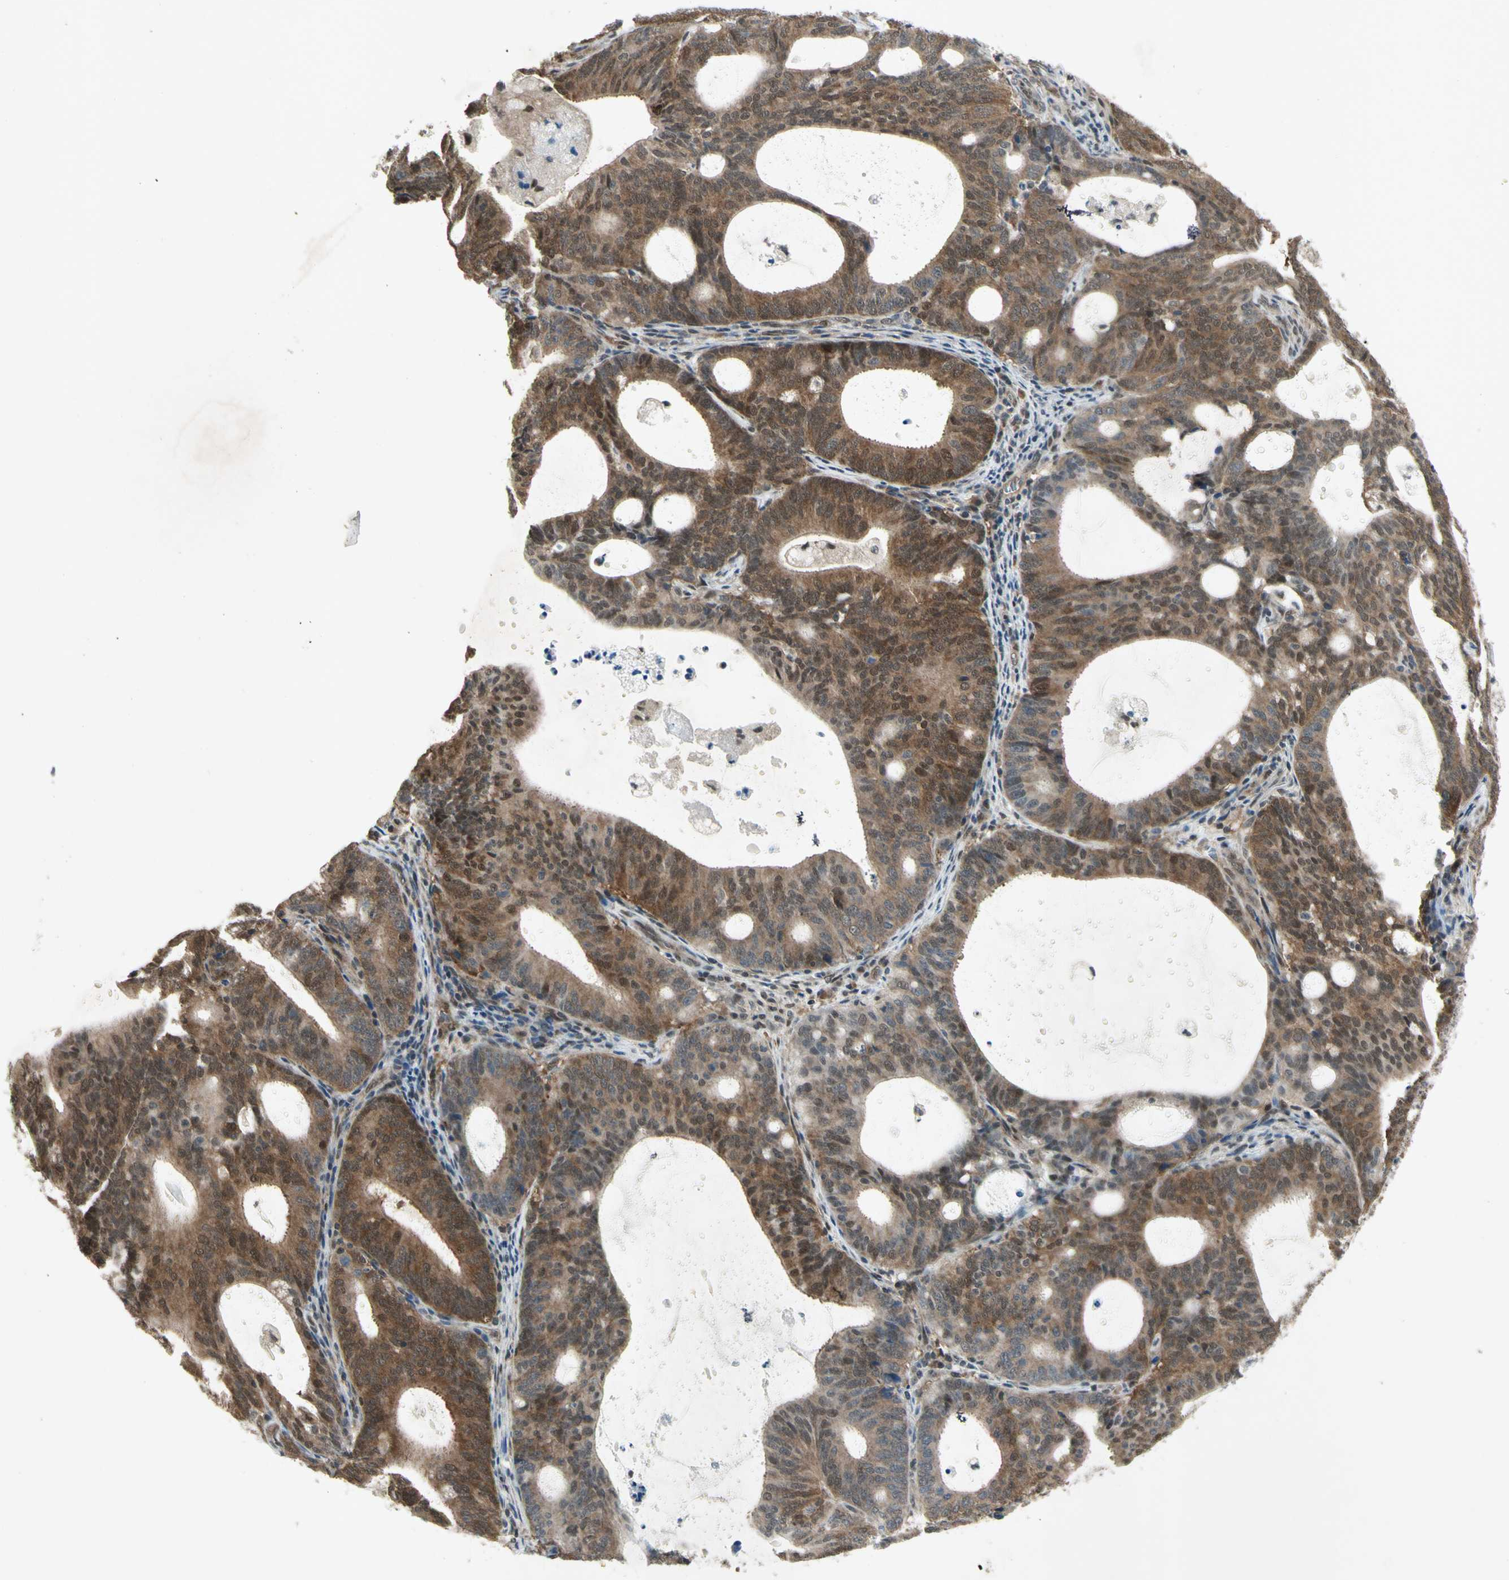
{"staining": {"intensity": "moderate", "quantity": ">75%", "location": "cytoplasmic/membranous,nuclear"}, "tissue": "endometrial cancer", "cell_type": "Tumor cells", "image_type": "cancer", "snomed": [{"axis": "morphology", "description": "Adenocarcinoma, NOS"}, {"axis": "topography", "description": "Uterus"}], "caption": "Immunohistochemistry (IHC) staining of adenocarcinoma (endometrial), which reveals medium levels of moderate cytoplasmic/membranous and nuclear staining in about >75% of tumor cells indicating moderate cytoplasmic/membranous and nuclear protein positivity. The staining was performed using DAB (brown) for protein detection and nuclei were counterstained in hematoxylin (blue).", "gene": "PSMD5", "patient": {"sex": "female", "age": 83}}